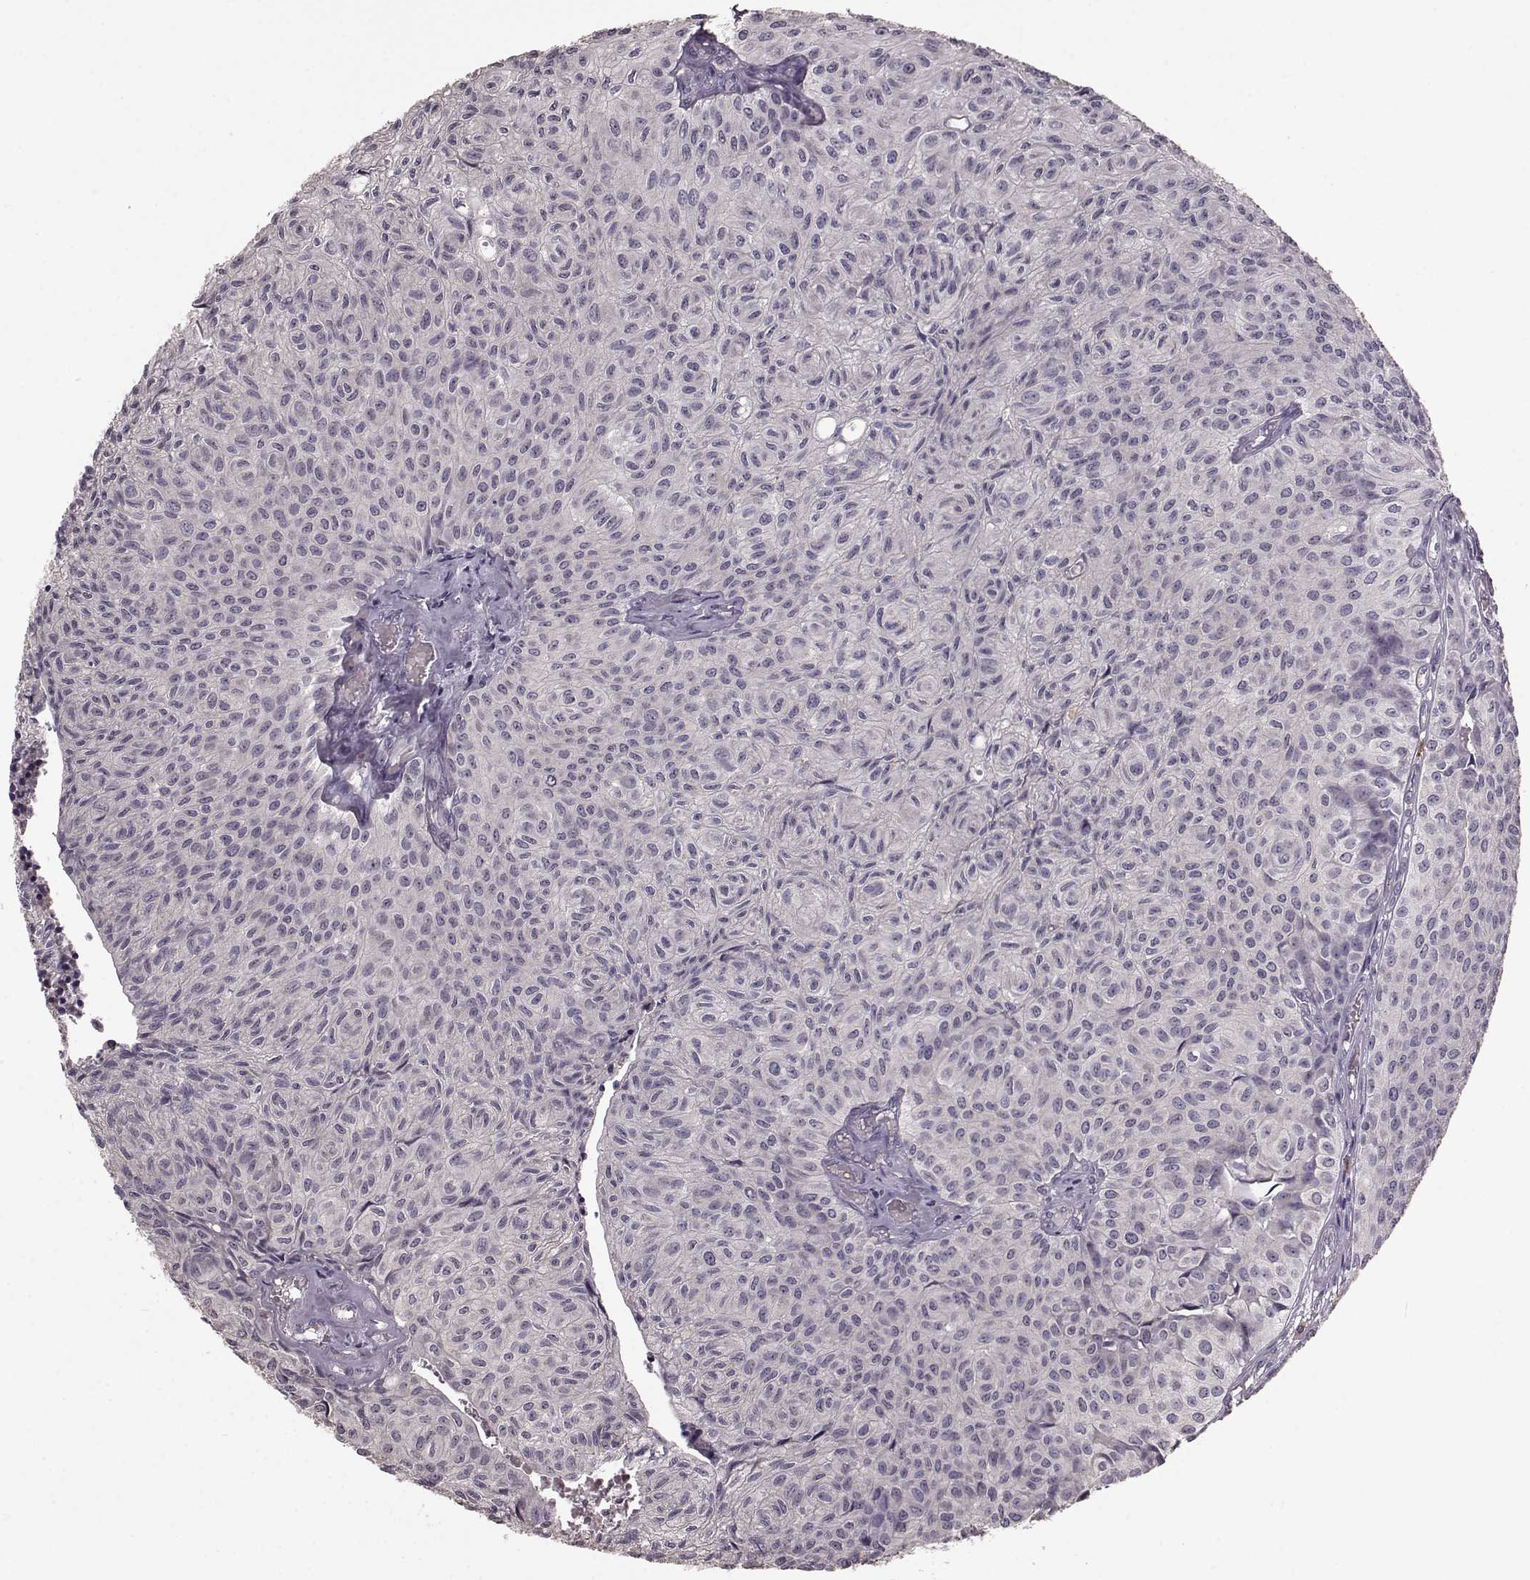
{"staining": {"intensity": "negative", "quantity": "none", "location": "none"}, "tissue": "urothelial cancer", "cell_type": "Tumor cells", "image_type": "cancer", "snomed": [{"axis": "morphology", "description": "Urothelial carcinoma, Low grade"}, {"axis": "topography", "description": "Urinary bladder"}], "caption": "High power microscopy histopathology image of an immunohistochemistry photomicrograph of urothelial cancer, revealing no significant positivity in tumor cells.", "gene": "SLC52A3", "patient": {"sex": "male", "age": 89}}